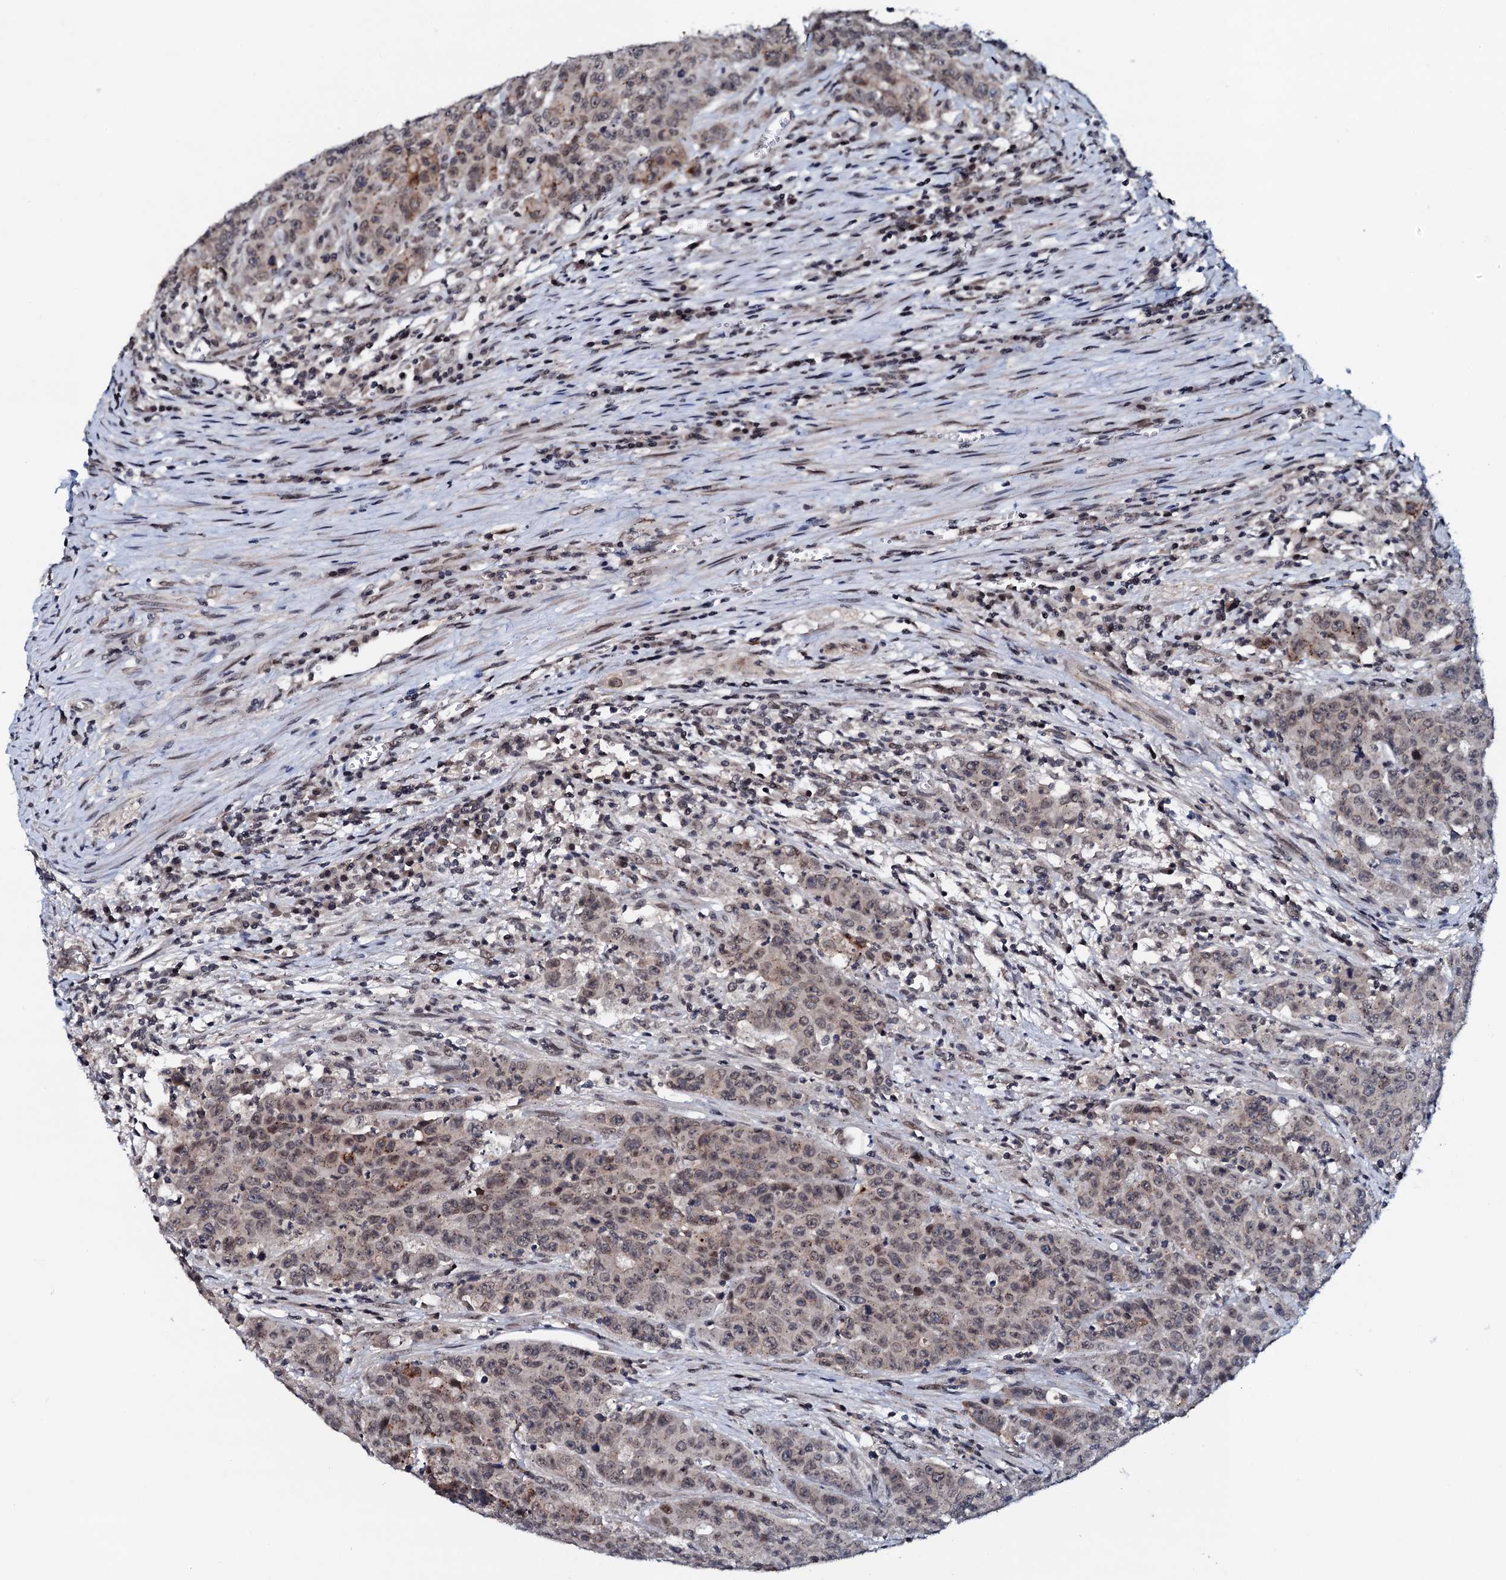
{"staining": {"intensity": "moderate", "quantity": "<25%", "location": "cytoplasmic/membranous"}, "tissue": "colorectal cancer", "cell_type": "Tumor cells", "image_type": "cancer", "snomed": [{"axis": "morphology", "description": "Adenocarcinoma, NOS"}, {"axis": "topography", "description": "Colon"}], "caption": "Human colorectal adenocarcinoma stained with a protein marker shows moderate staining in tumor cells.", "gene": "SNTA1", "patient": {"sex": "male", "age": 62}}